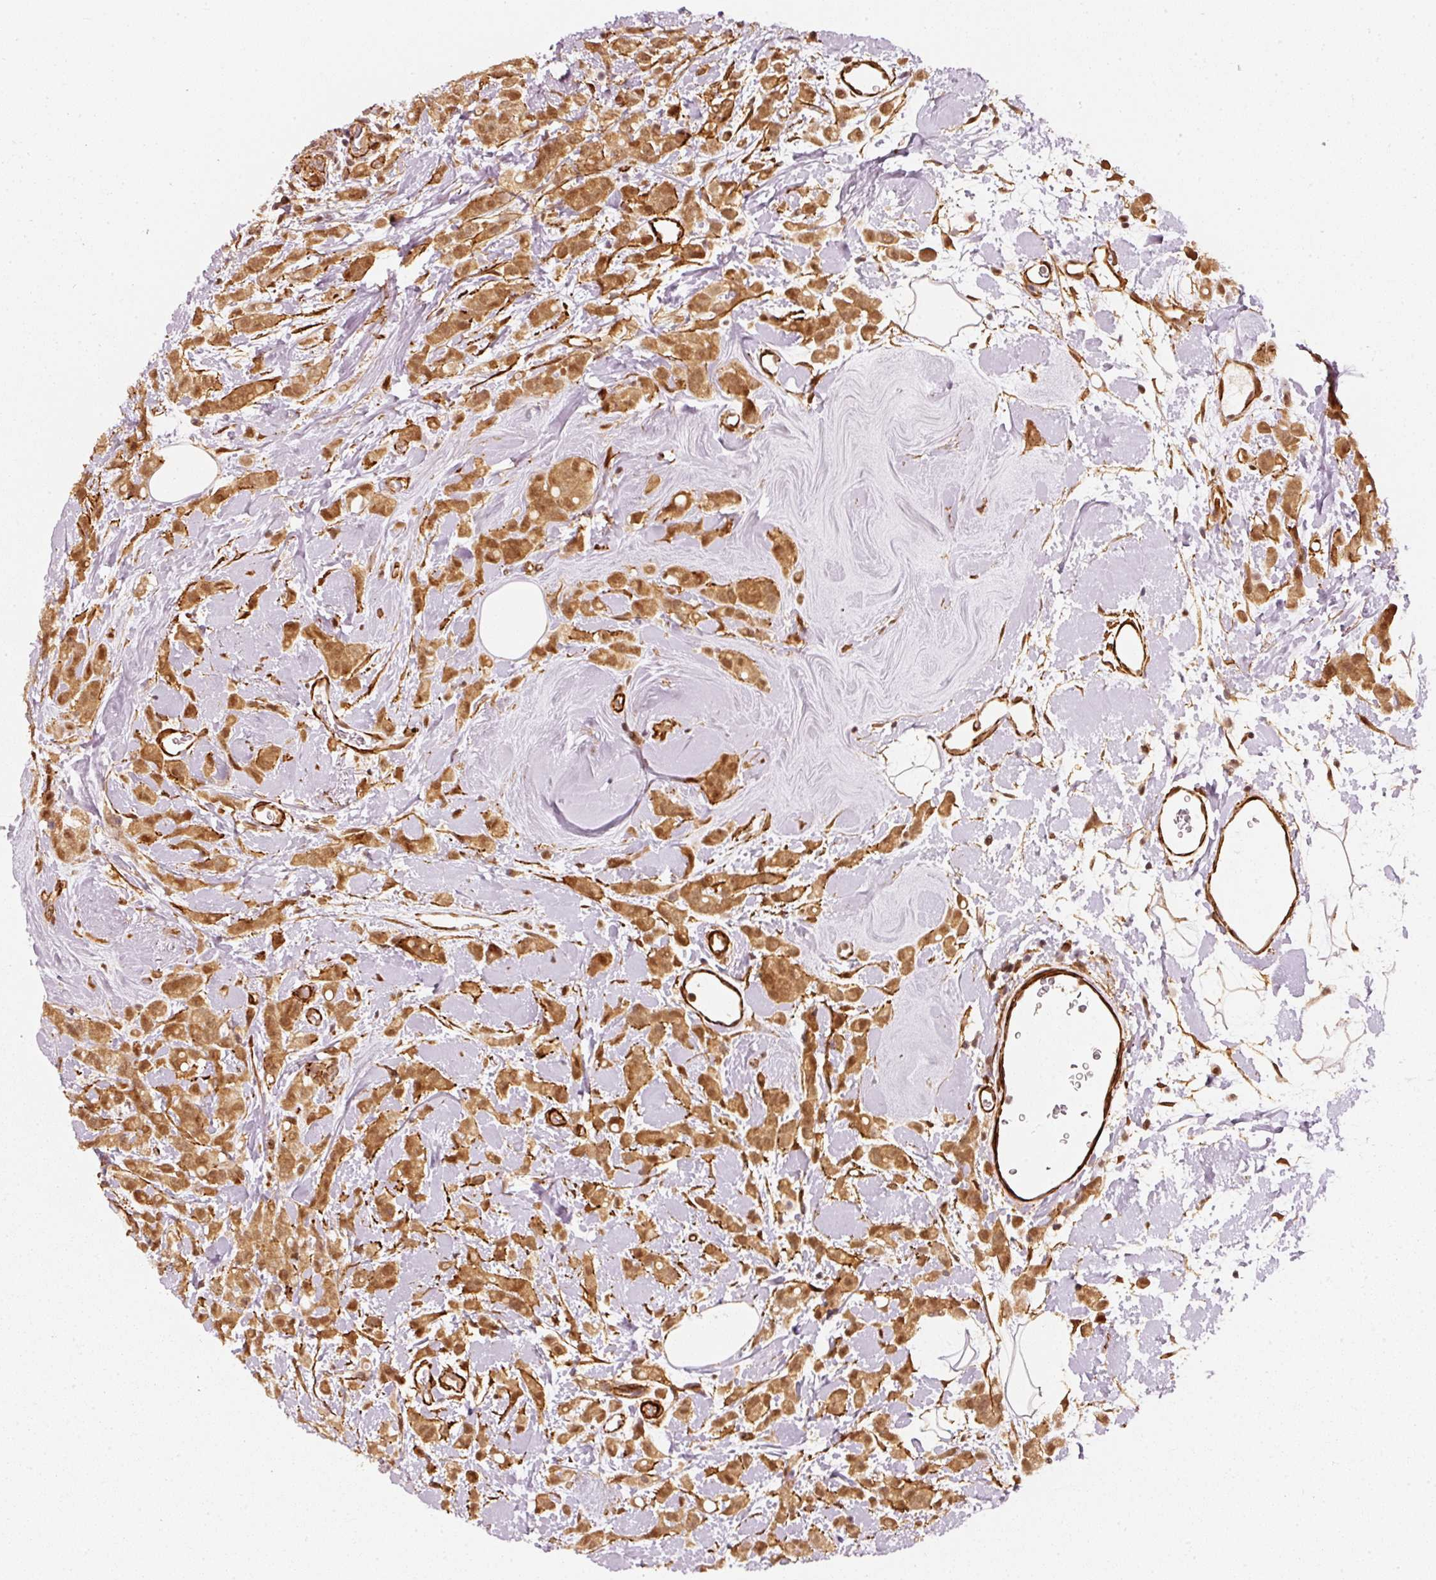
{"staining": {"intensity": "moderate", "quantity": ">75%", "location": "cytoplasmic/membranous,nuclear"}, "tissue": "breast cancer", "cell_type": "Tumor cells", "image_type": "cancer", "snomed": [{"axis": "morphology", "description": "Lobular carcinoma"}, {"axis": "topography", "description": "Breast"}], "caption": "Moderate cytoplasmic/membranous and nuclear positivity is seen in about >75% of tumor cells in breast lobular carcinoma.", "gene": "PSMD1", "patient": {"sex": "female", "age": 68}}